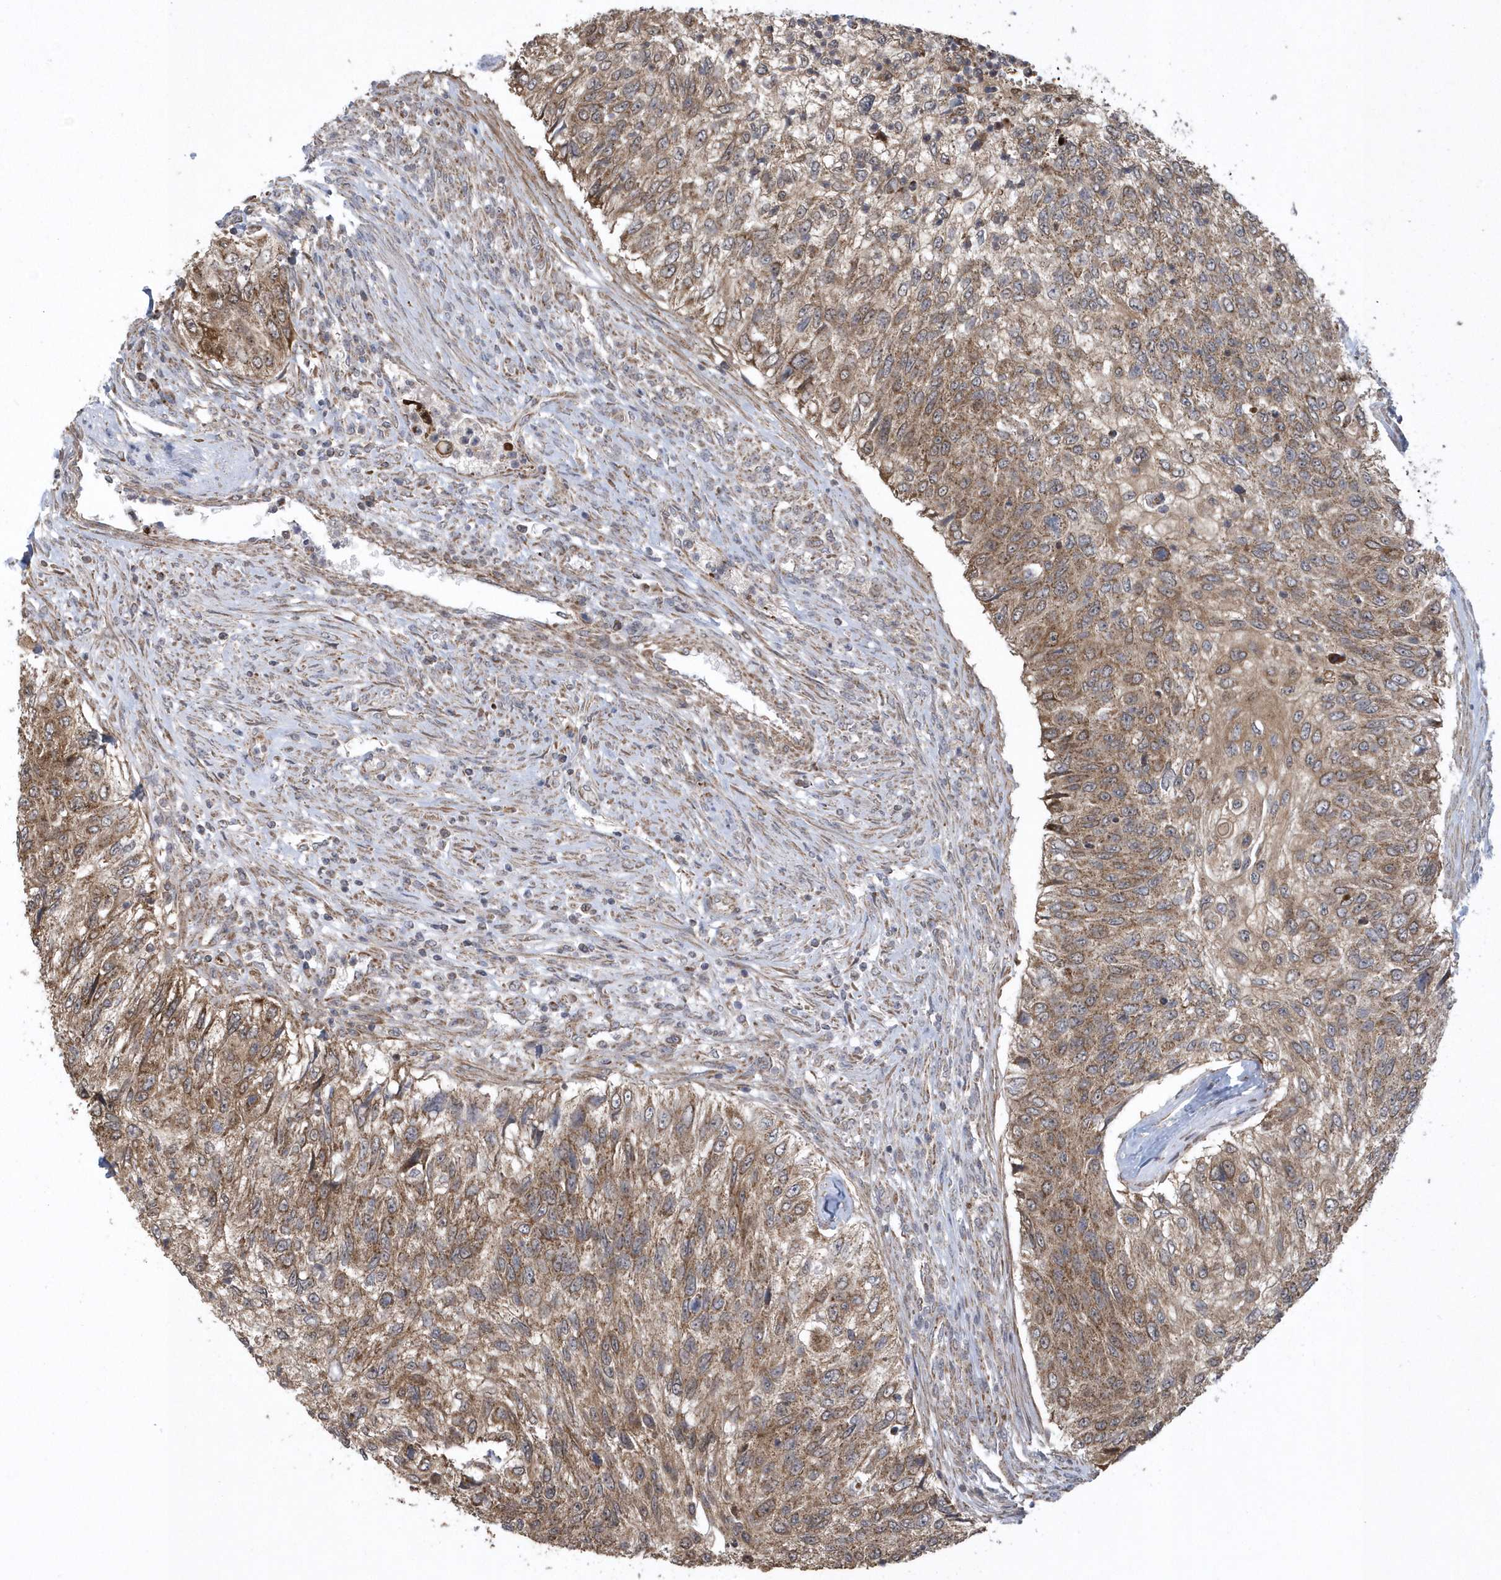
{"staining": {"intensity": "moderate", "quantity": ">75%", "location": "cytoplasmic/membranous"}, "tissue": "urothelial cancer", "cell_type": "Tumor cells", "image_type": "cancer", "snomed": [{"axis": "morphology", "description": "Urothelial carcinoma, High grade"}, {"axis": "topography", "description": "Urinary bladder"}], "caption": "Immunohistochemical staining of urothelial cancer exhibits moderate cytoplasmic/membranous protein expression in about >75% of tumor cells.", "gene": "SLX9", "patient": {"sex": "female", "age": 60}}